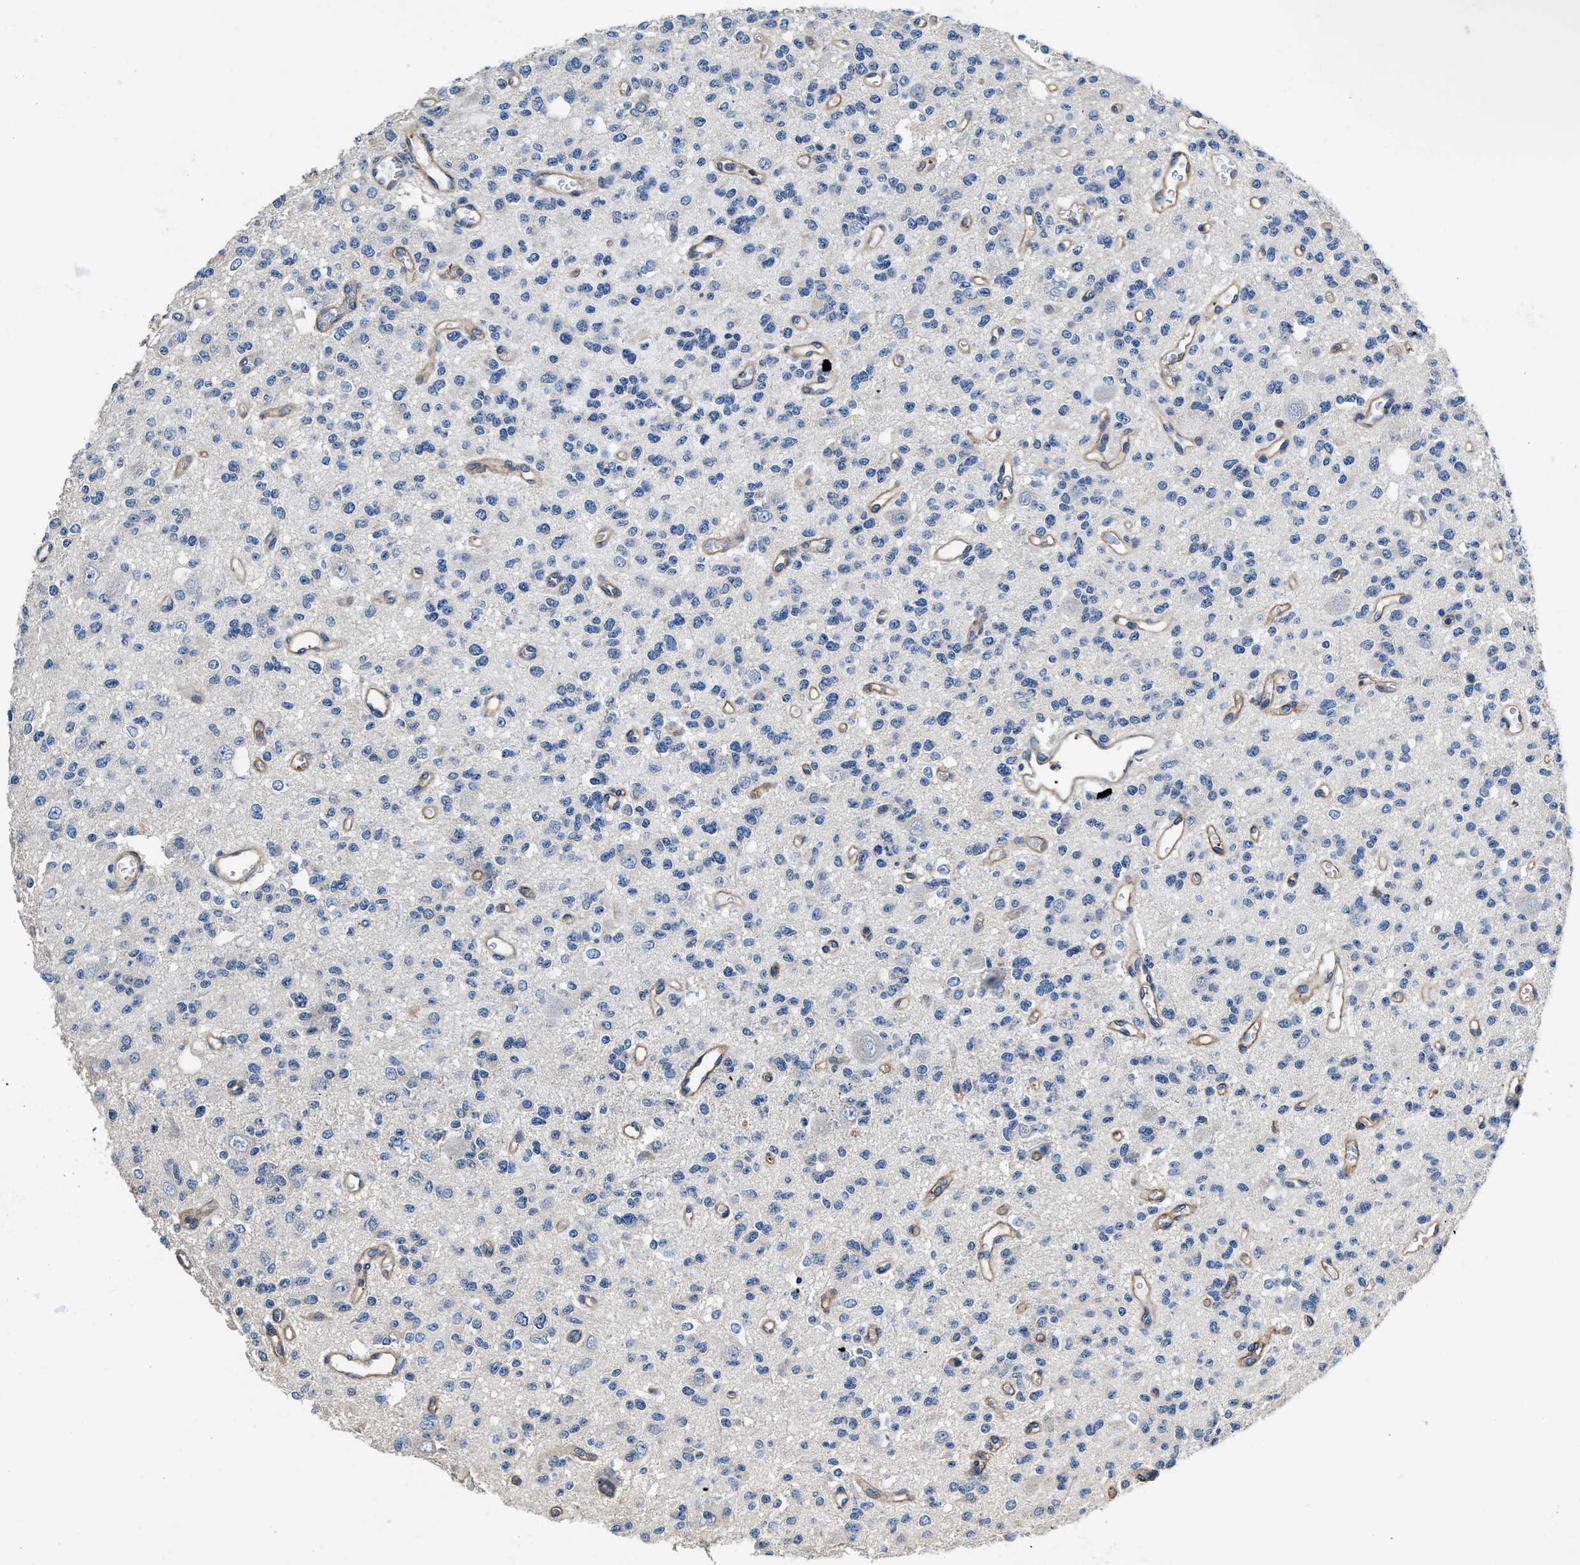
{"staining": {"intensity": "negative", "quantity": "none", "location": "none"}, "tissue": "glioma", "cell_type": "Tumor cells", "image_type": "cancer", "snomed": [{"axis": "morphology", "description": "Glioma, malignant, Low grade"}, {"axis": "topography", "description": "Brain"}], "caption": "A micrograph of human malignant glioma (low-grade) is negative for staining in tumor cells.", "gene": "C22orf42", "patient": {"sex": "male", "age": 38}}